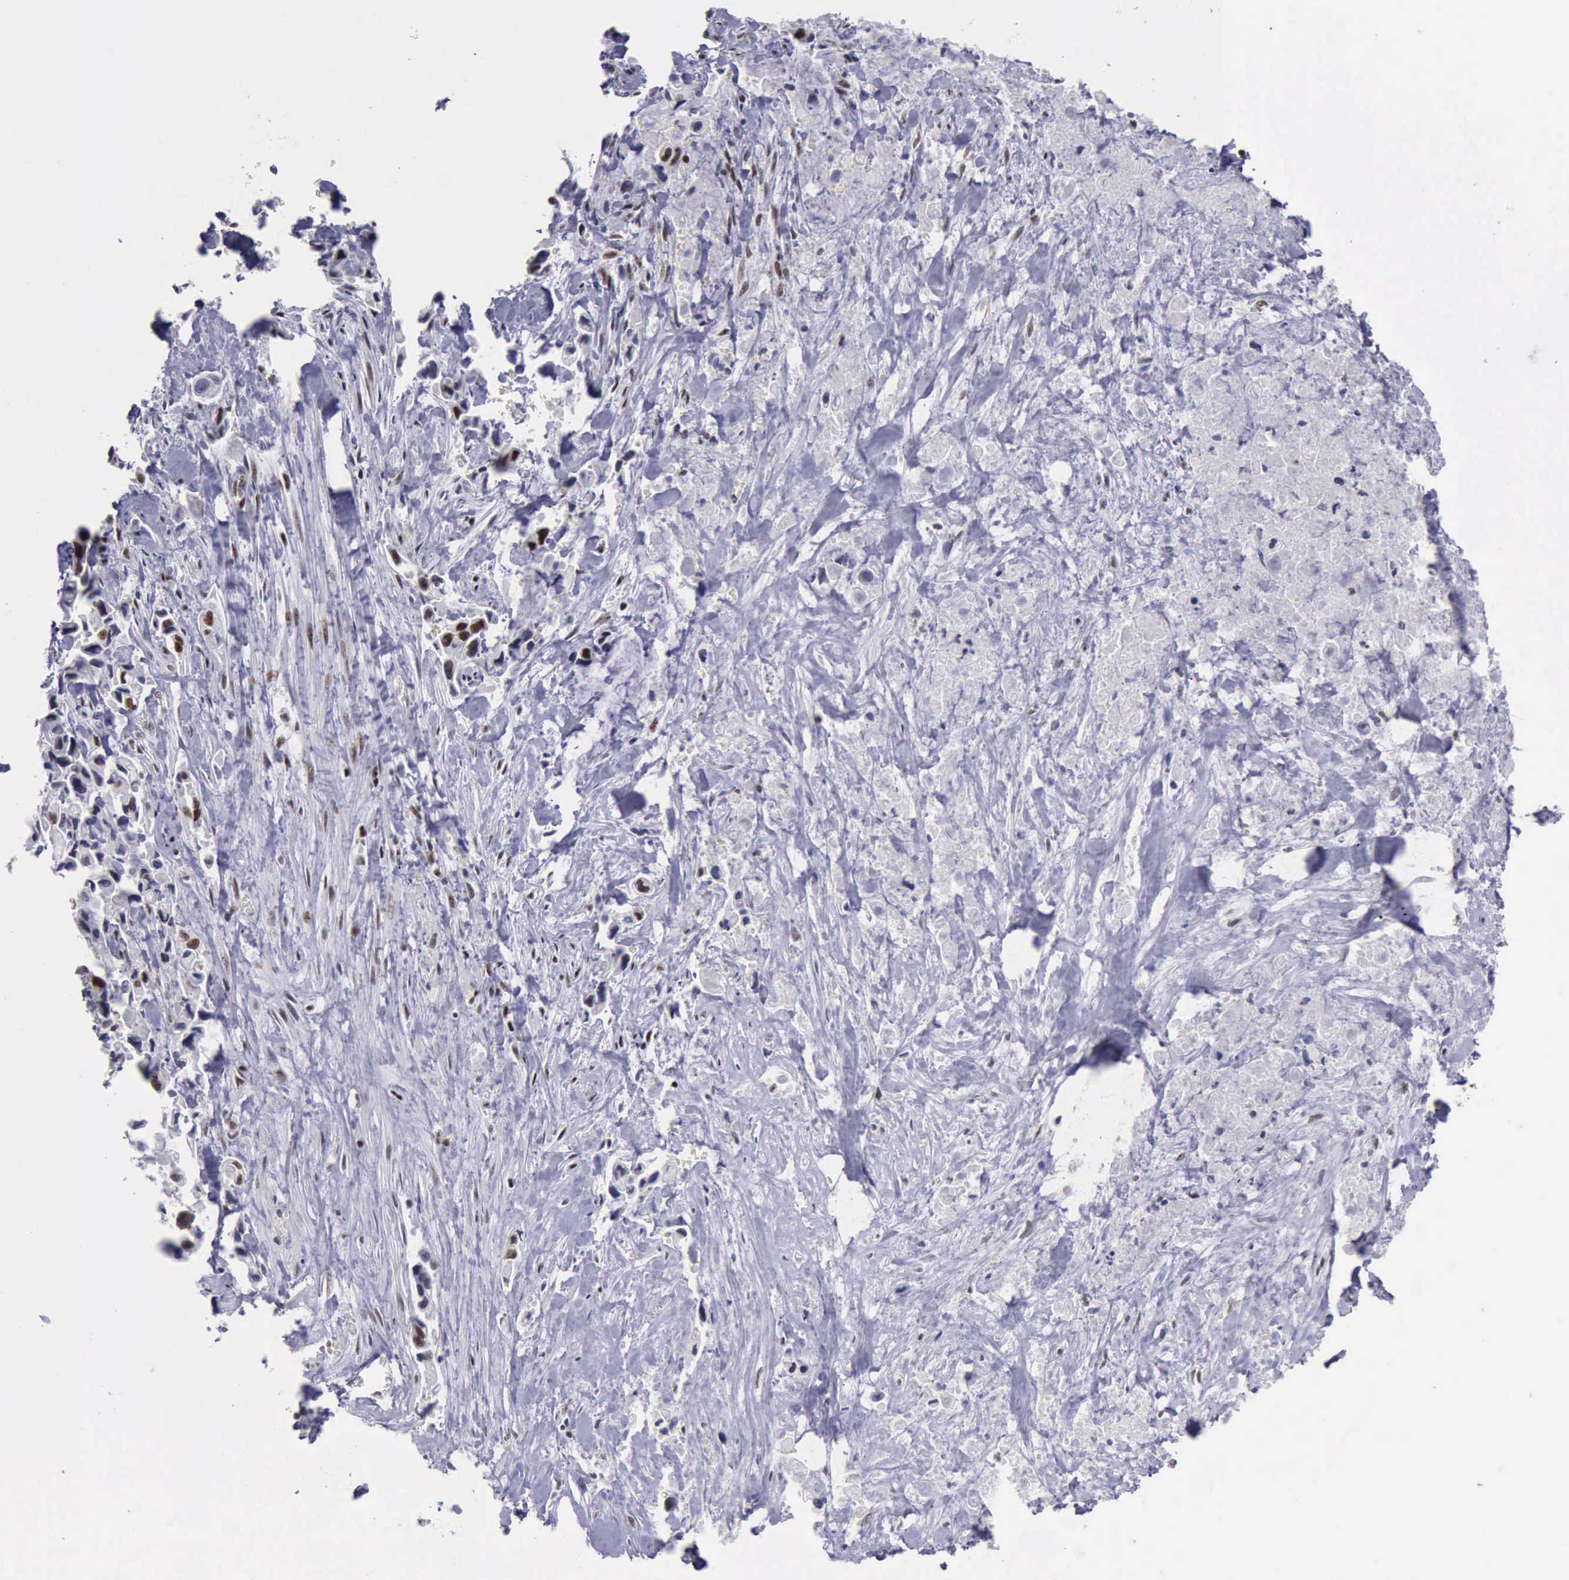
{"staining": {"intensity": "moderate", "quantity": ">75%", "location": "nuclear"}, "tissue": "pancreatic cancer", "cell_type": "Tumor cells", "image_type": "cancer", "snomed": [{"axis": "morphology", "description": "Adenocarcinoma, NOS"}, {"axis": "topography", "description": "Pancreas"}], "caption": "Tumor cells reveal moderate nuclear staining in approximately >75% of cells in adenocarcinoma (pancreatic).", "gene": "YY1", "patient": {"sex": "male", "age": 69}}